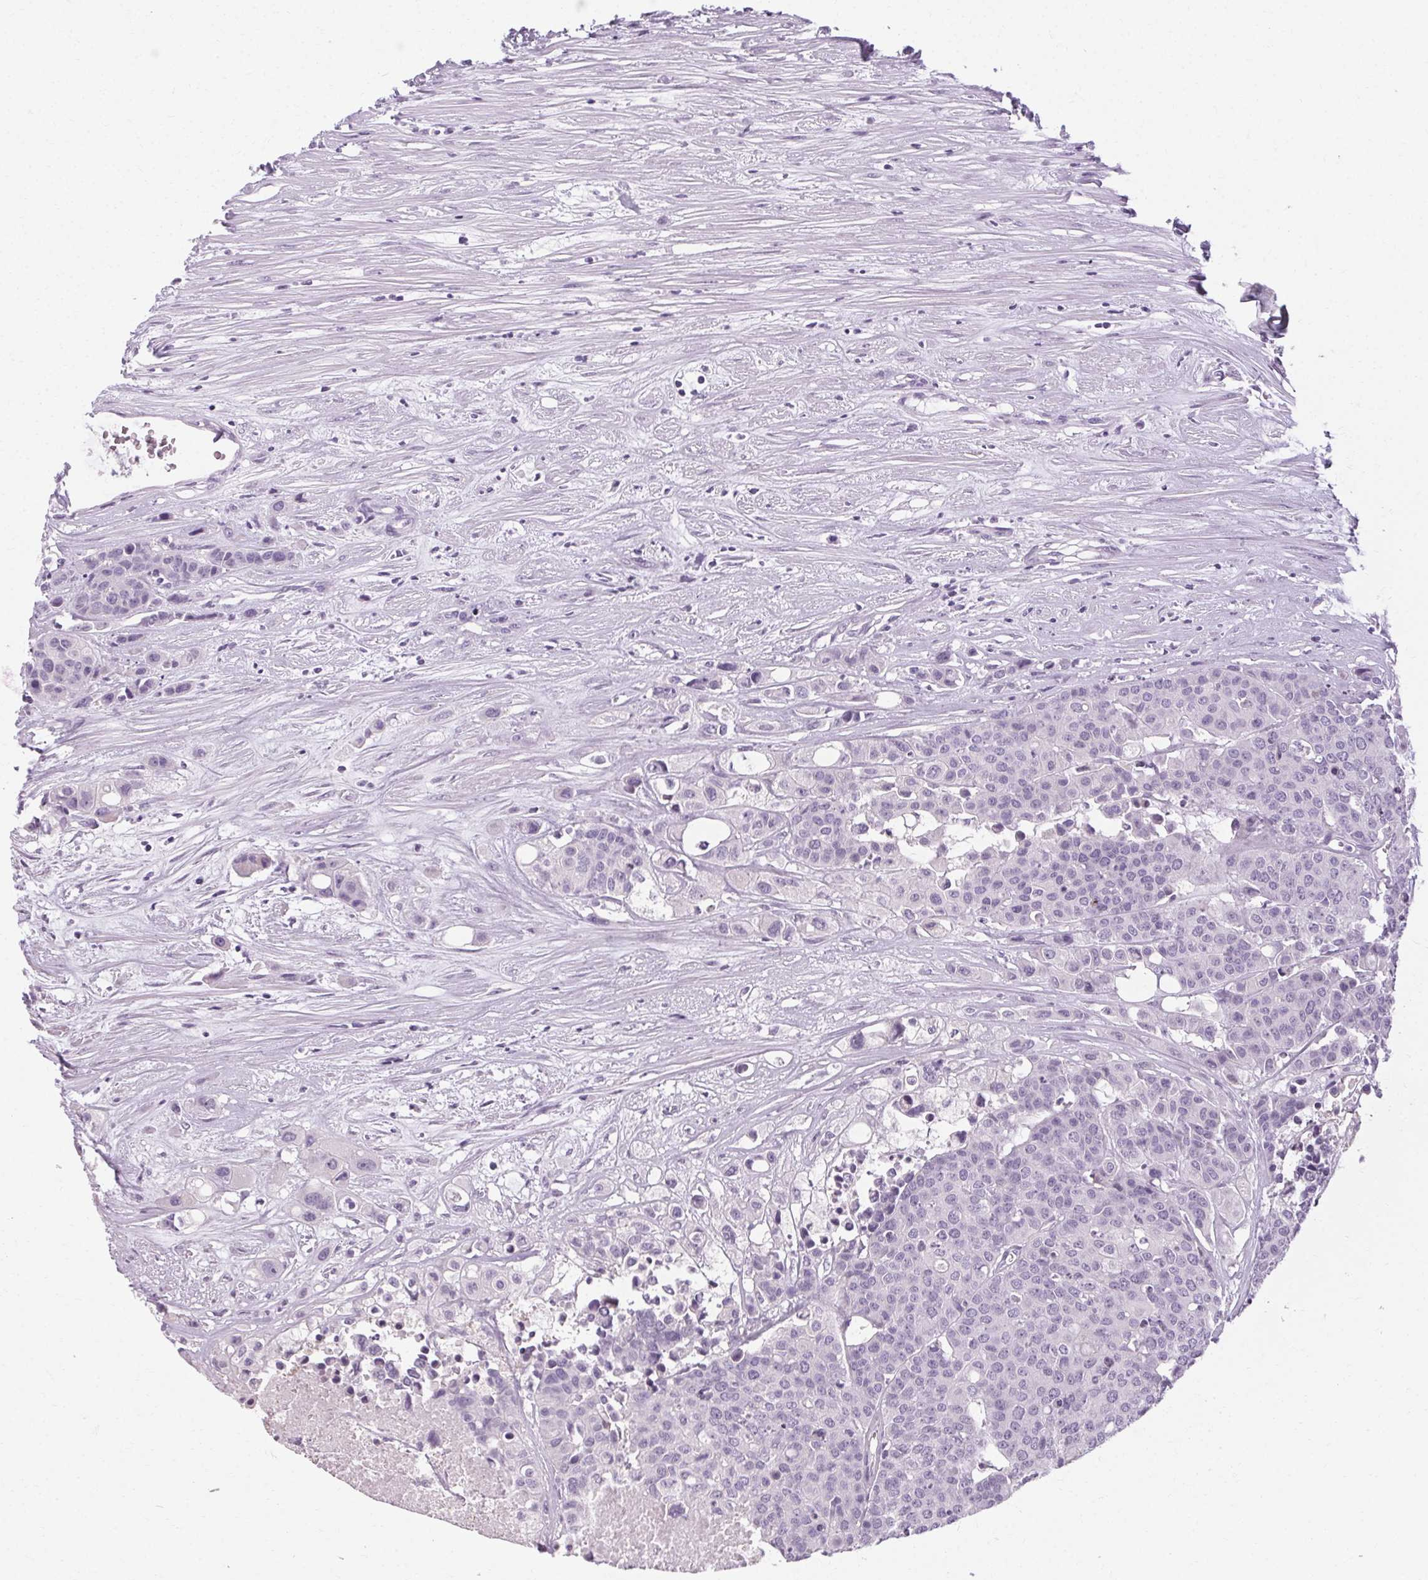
{"staining": {"intensity": "negative", "quantity": "none", "location": "none"}, "tissue": "carcinoid", "cell_type": "Tumor cells", "image_type": "cancer", "snomed": [{"axis": "morphology", "description": "Carcinoid, malignant, NOS"}, {"axis": "topography", "description": "Colon"}], "caption": "Photomicrograph shows no protein positivity in tumor cells of carcinoid (malignant) tissue.", "gene": "POMC", "patient": {"sex": "male", "age": 81}}